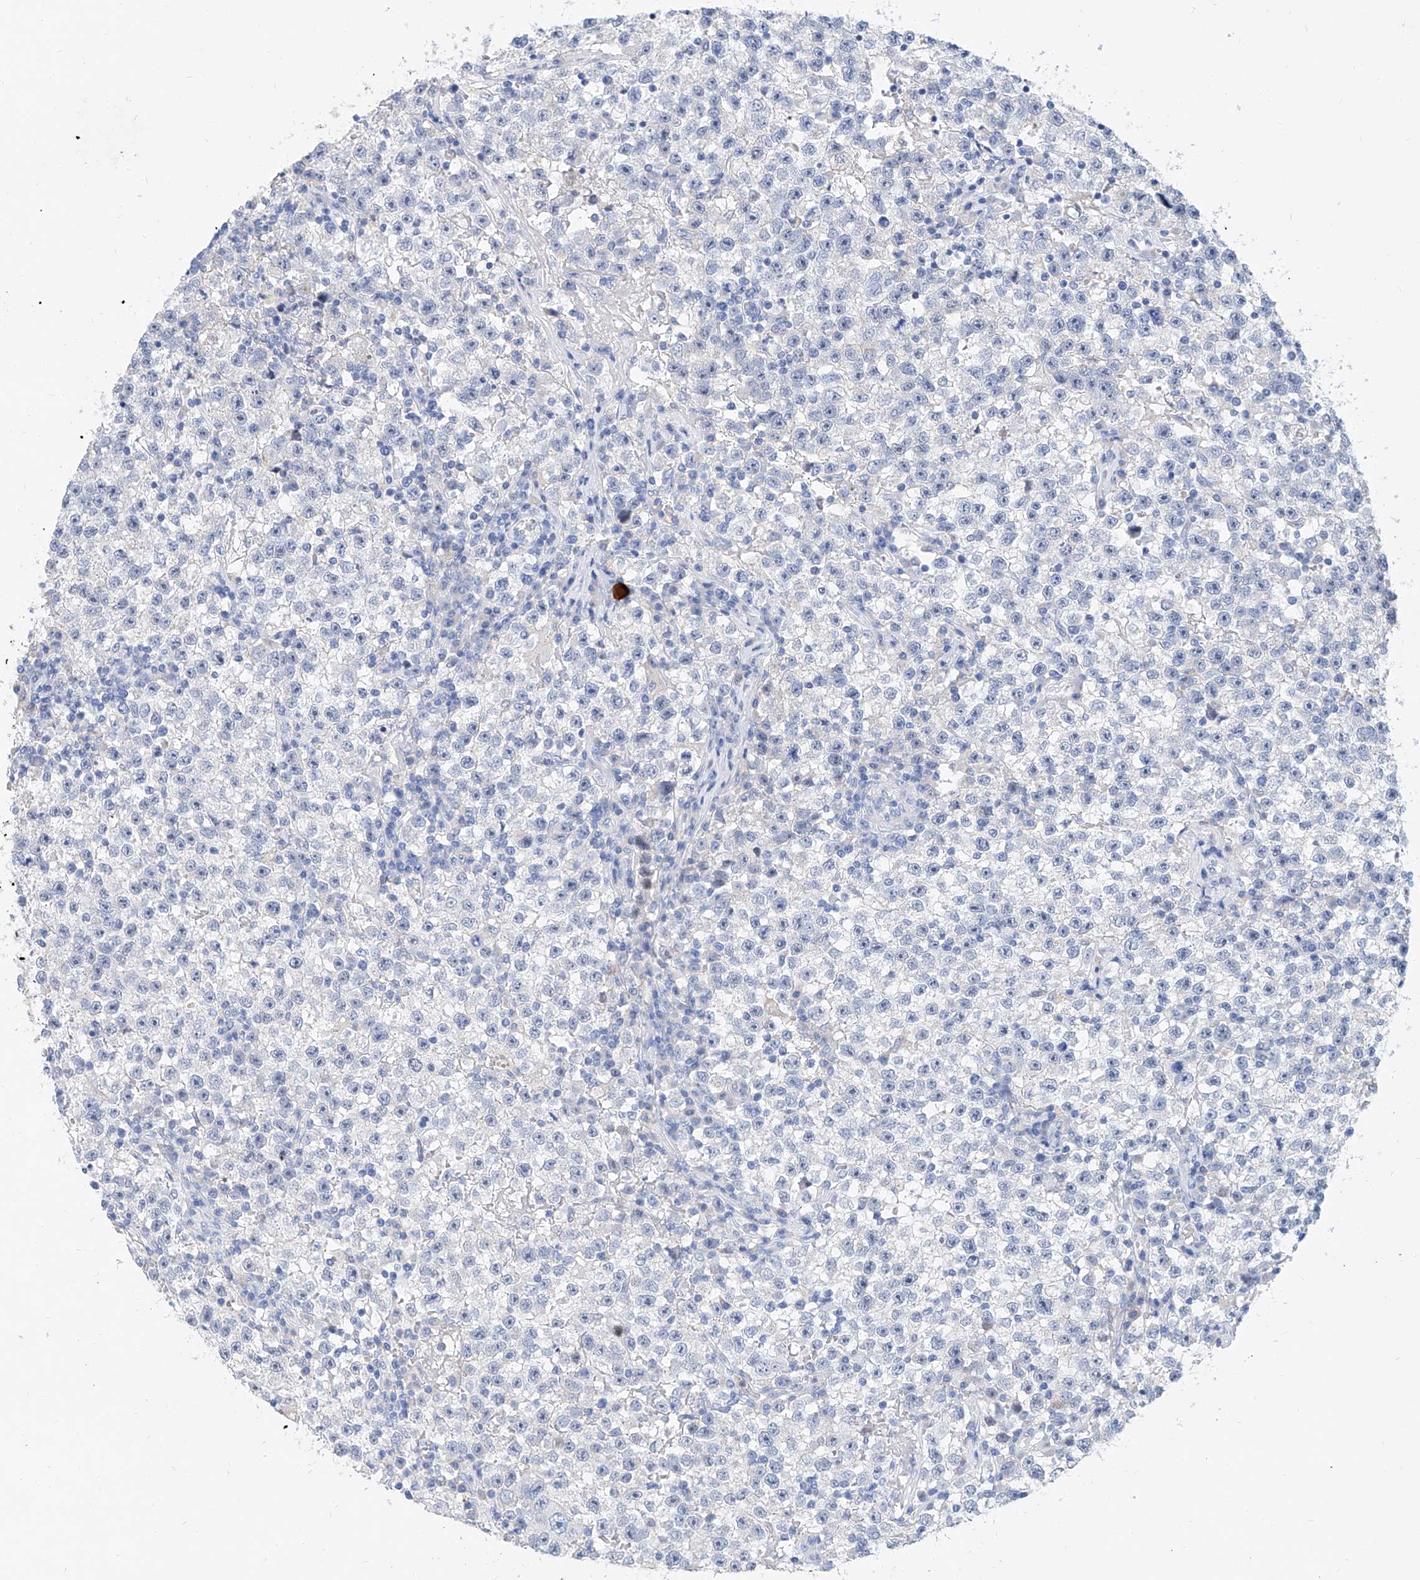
{"staining": {"intensity": "negative", "quantity": "none", "location": "none"}, "tissue": "testis cancer", "cell_type": "Tumor cells", "image_type": "cancer", "snomed": [{"axis": "morphology", "description": "Seminoma, NOS"}, {"axis": "topography", "description": "Testis"}], "caption": "DAB immunohistochemical staining of human seminoma (testis) demonstrates no significant staining in tumor cells.", "gene": "SLC25A29", "patient": {"sex": "male", "age": 22}}